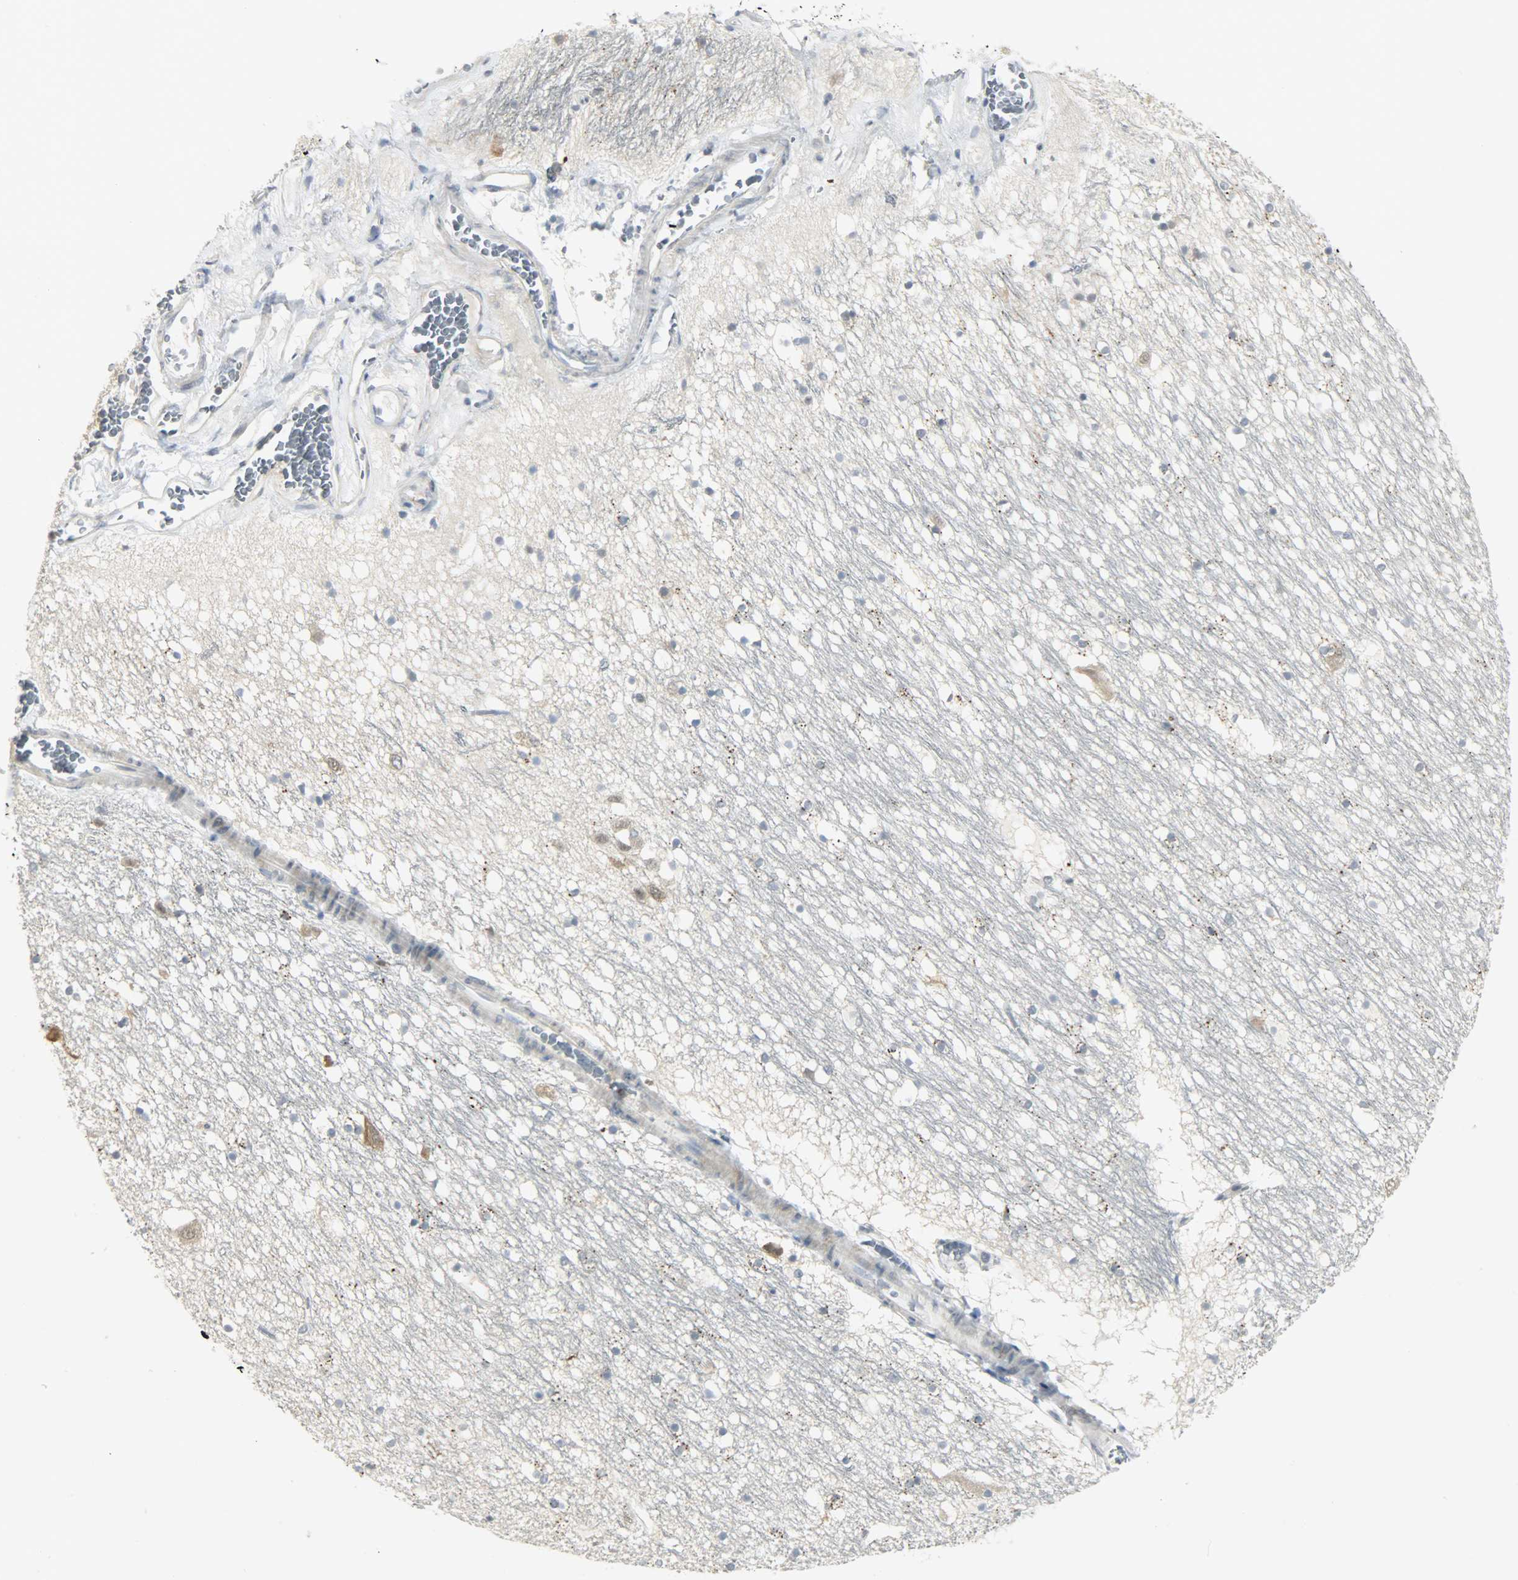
{"staining": {"intensity": "weak", "quantity": "<25%", "location": "cytoplasmic/membranous"}, "tissue": "hippocampus", "cell_type": "Glial cells", "image_type": "normal", "snomed": [{"axis": "morphology", "description": "Normal tissue, NOS"}, {"axis": "topography", "description": "Hippocampus"}], "caption": "Immunohistochemistry (IHC) histopathology image of benign human hippocampus stained for a protein (brown), which reveals no expression in glial cells.", "gene": "CD4", "patient": {"sex": "male", "age": 45}}